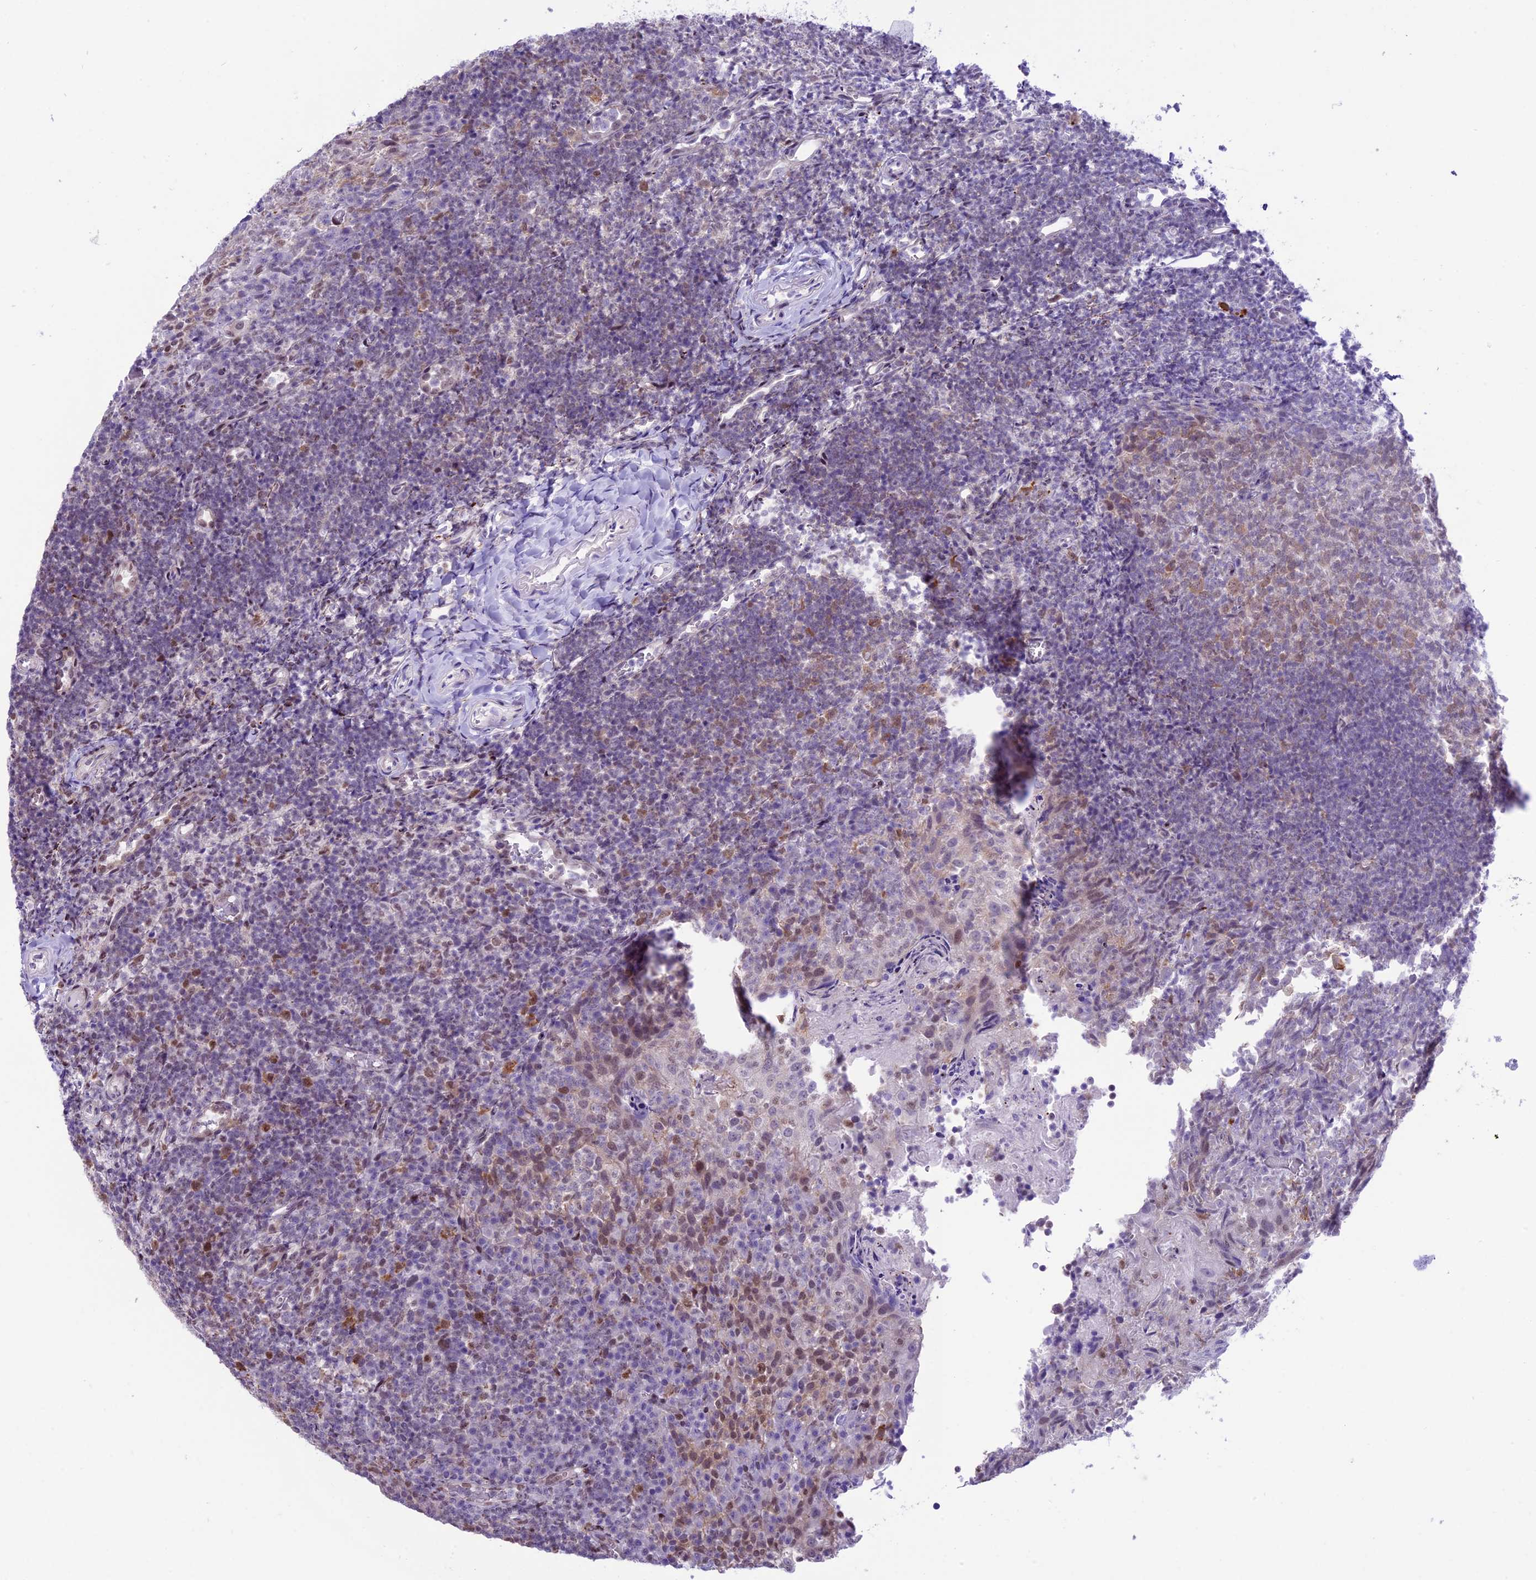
{"staining": {"intensity": "weak", "quantity": "25%-75%", "location": "nuclear"}, "tissue": "tonsil", "cell_type": "Germinal center cells", "image_type": "normal", "snomed": [{"axis": "morphology", "description": "Normal tissue, NOS"}, {"axis": "topography", "description": "Tonsil"}], "caption": "Brown immunohistochemical staining in unremarkable human tonsil reveals weak nuclear staining in about 25%-75% of germinal center cells.", "gene": "RPS6KB1", "patient": {"sex": "female", "age": 10}}